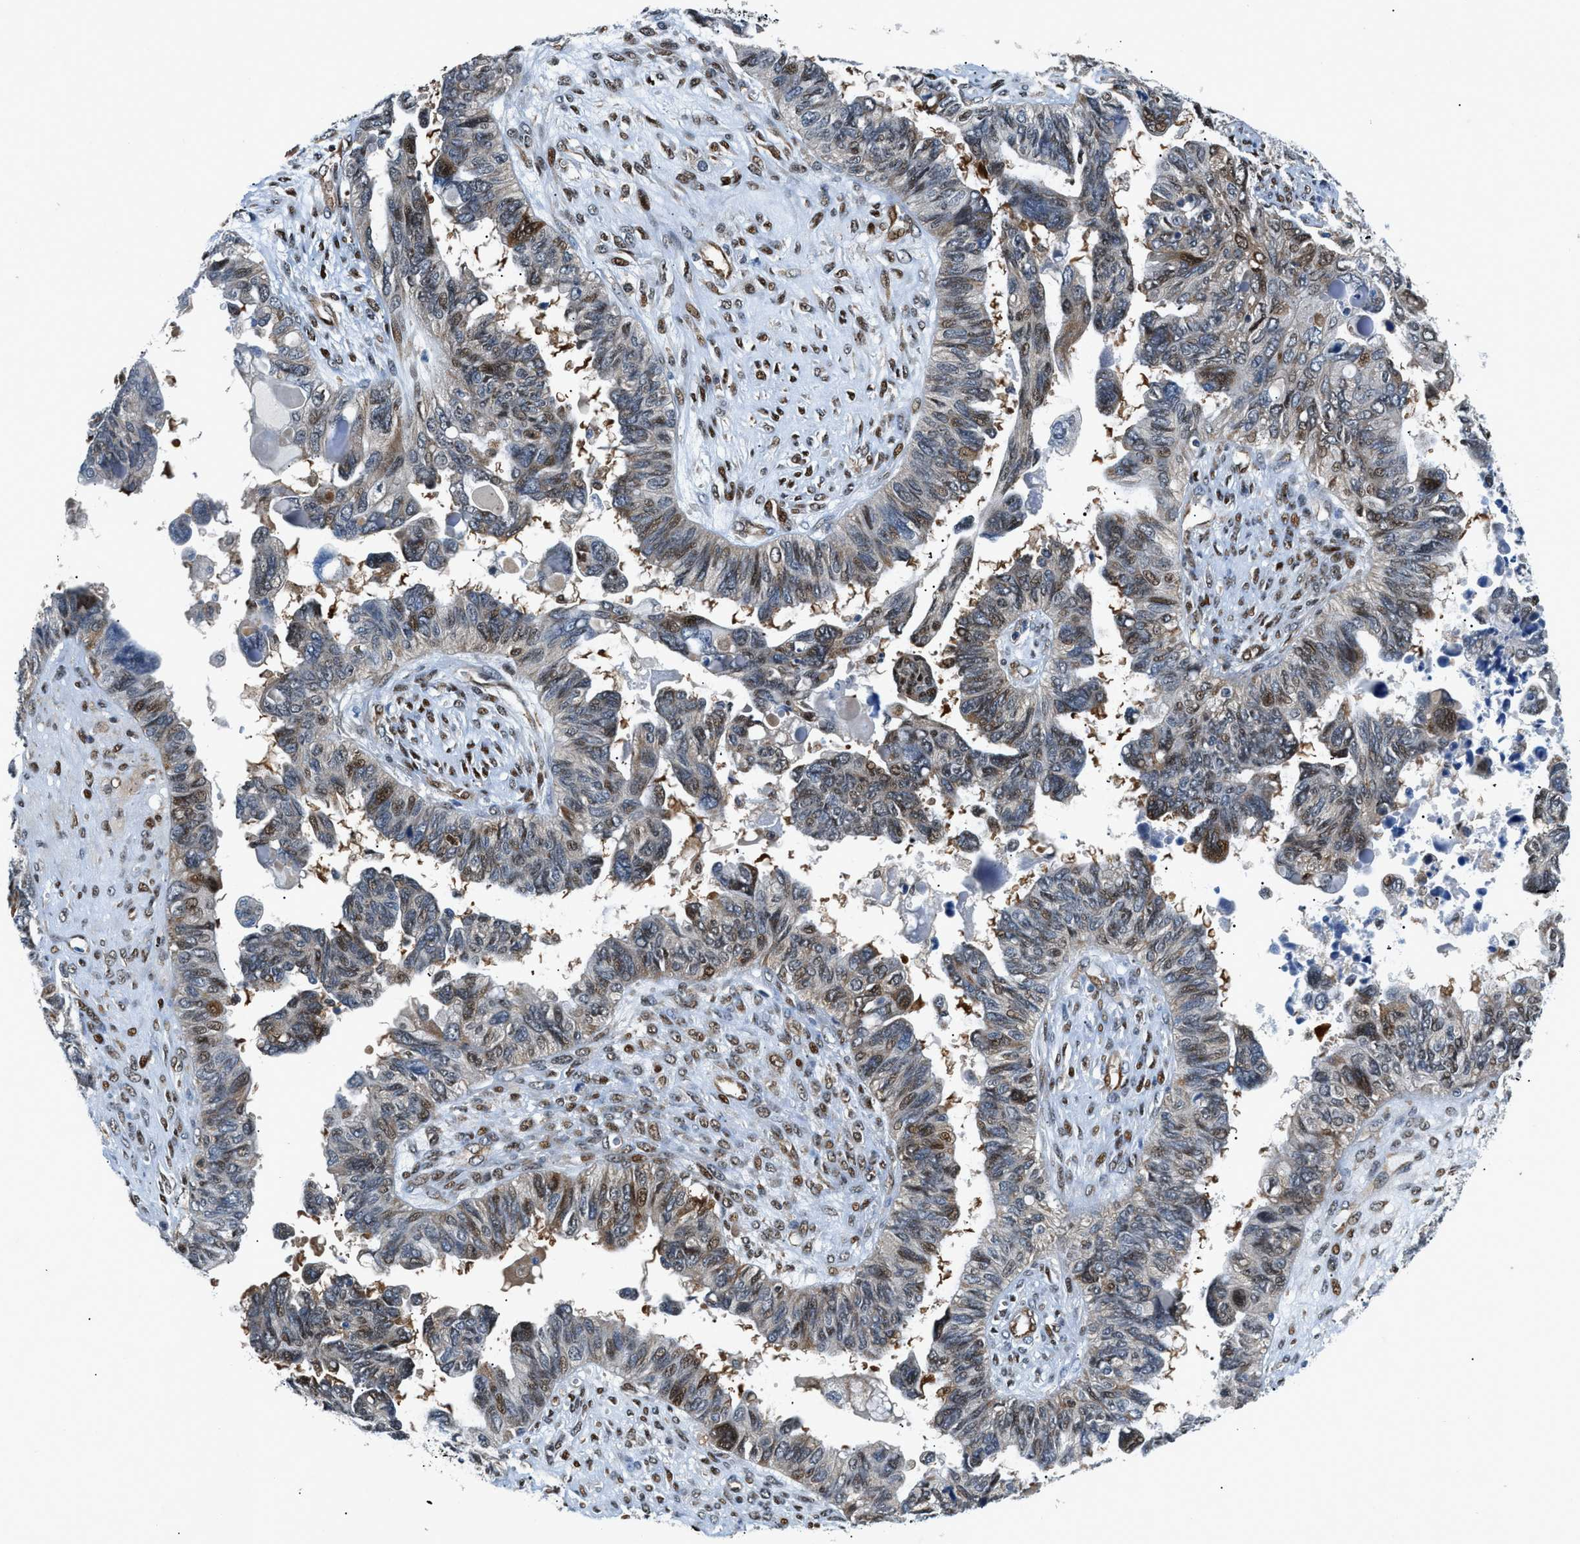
{"staining": {"intensity": "strong", "quantity": "<25%", "location": "cytoplasmic/membranous,nuclear"}, "tissue": "ovarian cancer", "cell_type": "Tumor cells", "image_type": "cancer", "snomed": [{"axis": "morphology", "description": "Cystadenocarcinoma, serous, NOS"}, {"axis": "topography", "description": "Ovary"}], "caption": "This is a photomicrograph of IHC staining of ovarian serous cystadenocarcinoma, which shows strong expression in the cytoplasmic/membranous and nuclear of tumor cells.", "gene": "YWHAE", "patient": {"sex": "female", "age": 79}}